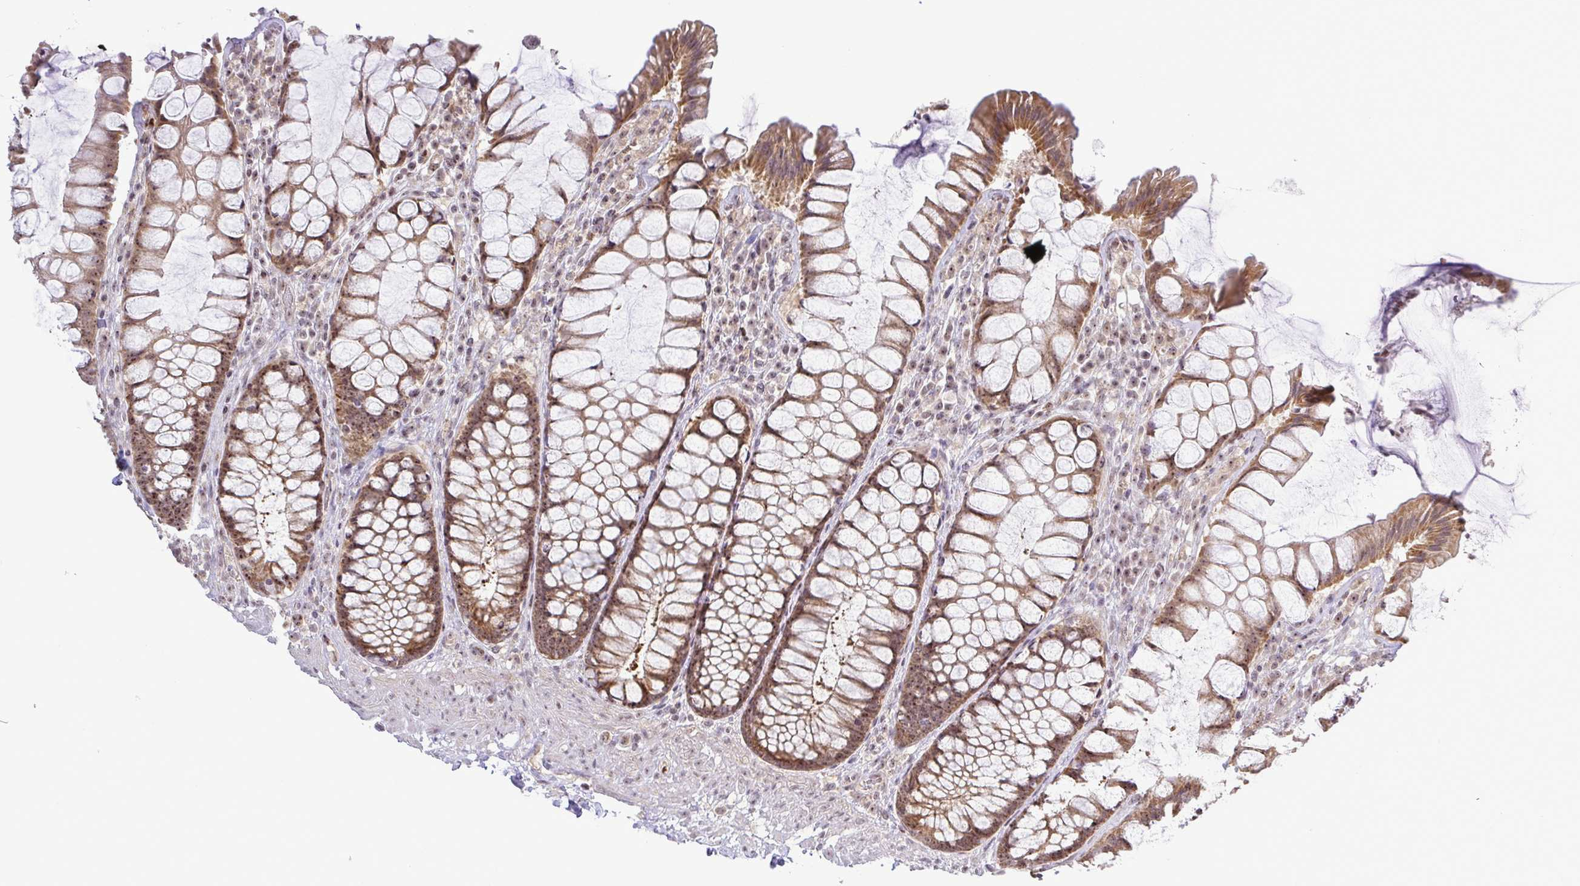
{"staining": {"intensity": "moderate", "quantity": ">75%", "location": "cytoplasmic/membranous,nuclear"}, "tissue": "rectum", "cell_type": "Glandular cells", "image_type": "normal", "snomed": [{"axis": "morphology", "description": "Normal tissue, NOS"}, {"axis": "topography", "description": "Rectum"}], "caption": "Moderate cytoplasmic/membranous,nuclear protein staining is present in approximately >75% of glandular cells in rectum. The staining is performed using DAB (3,3'-diaminobenzidine) brown chromogen to label protein expression. The nuclei are counter-stained blue using hematoxylin.", "gene": "RSL24D1", "patient": {"sex": "female", "age": 58}}